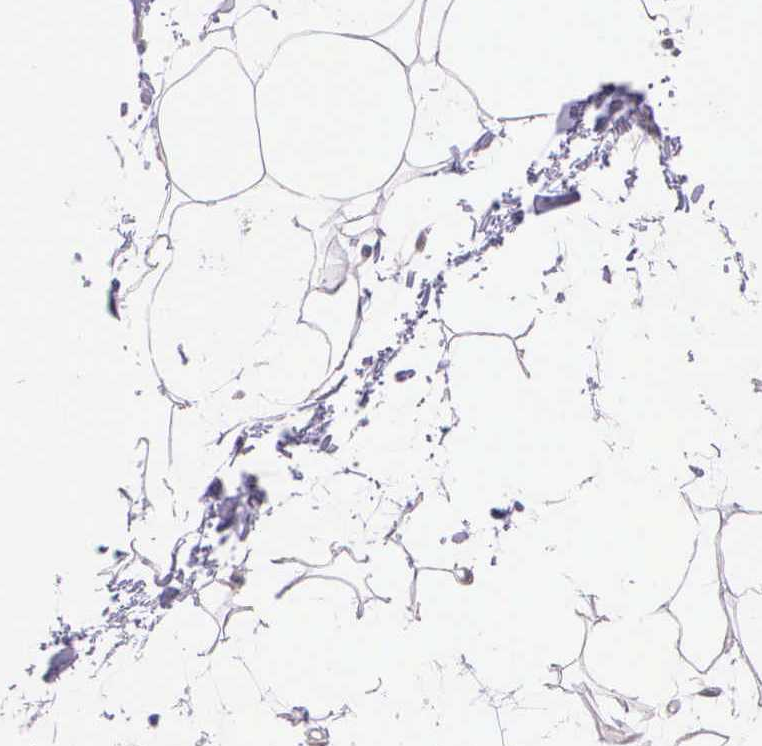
{"staining": {"intensity": "negative", "quantity": "none", "location": "none"}, "tissue": "adipose tissue", "cell_type": "Adipocytes", "image_type": "normal", "snomed": [{"axis": "morphology", "description": "Normal tissue, NOS"}, {"axis": "topography", "description": "Breast"}], "caption": "Immunohistochemistry photomicrograph of unremarkable human adipose tissue stained for a protein (brown), which shows no positivity in adipocytes.", "gene": "IGBP1P2", "patient": {"sex": "female", "age": 45}}